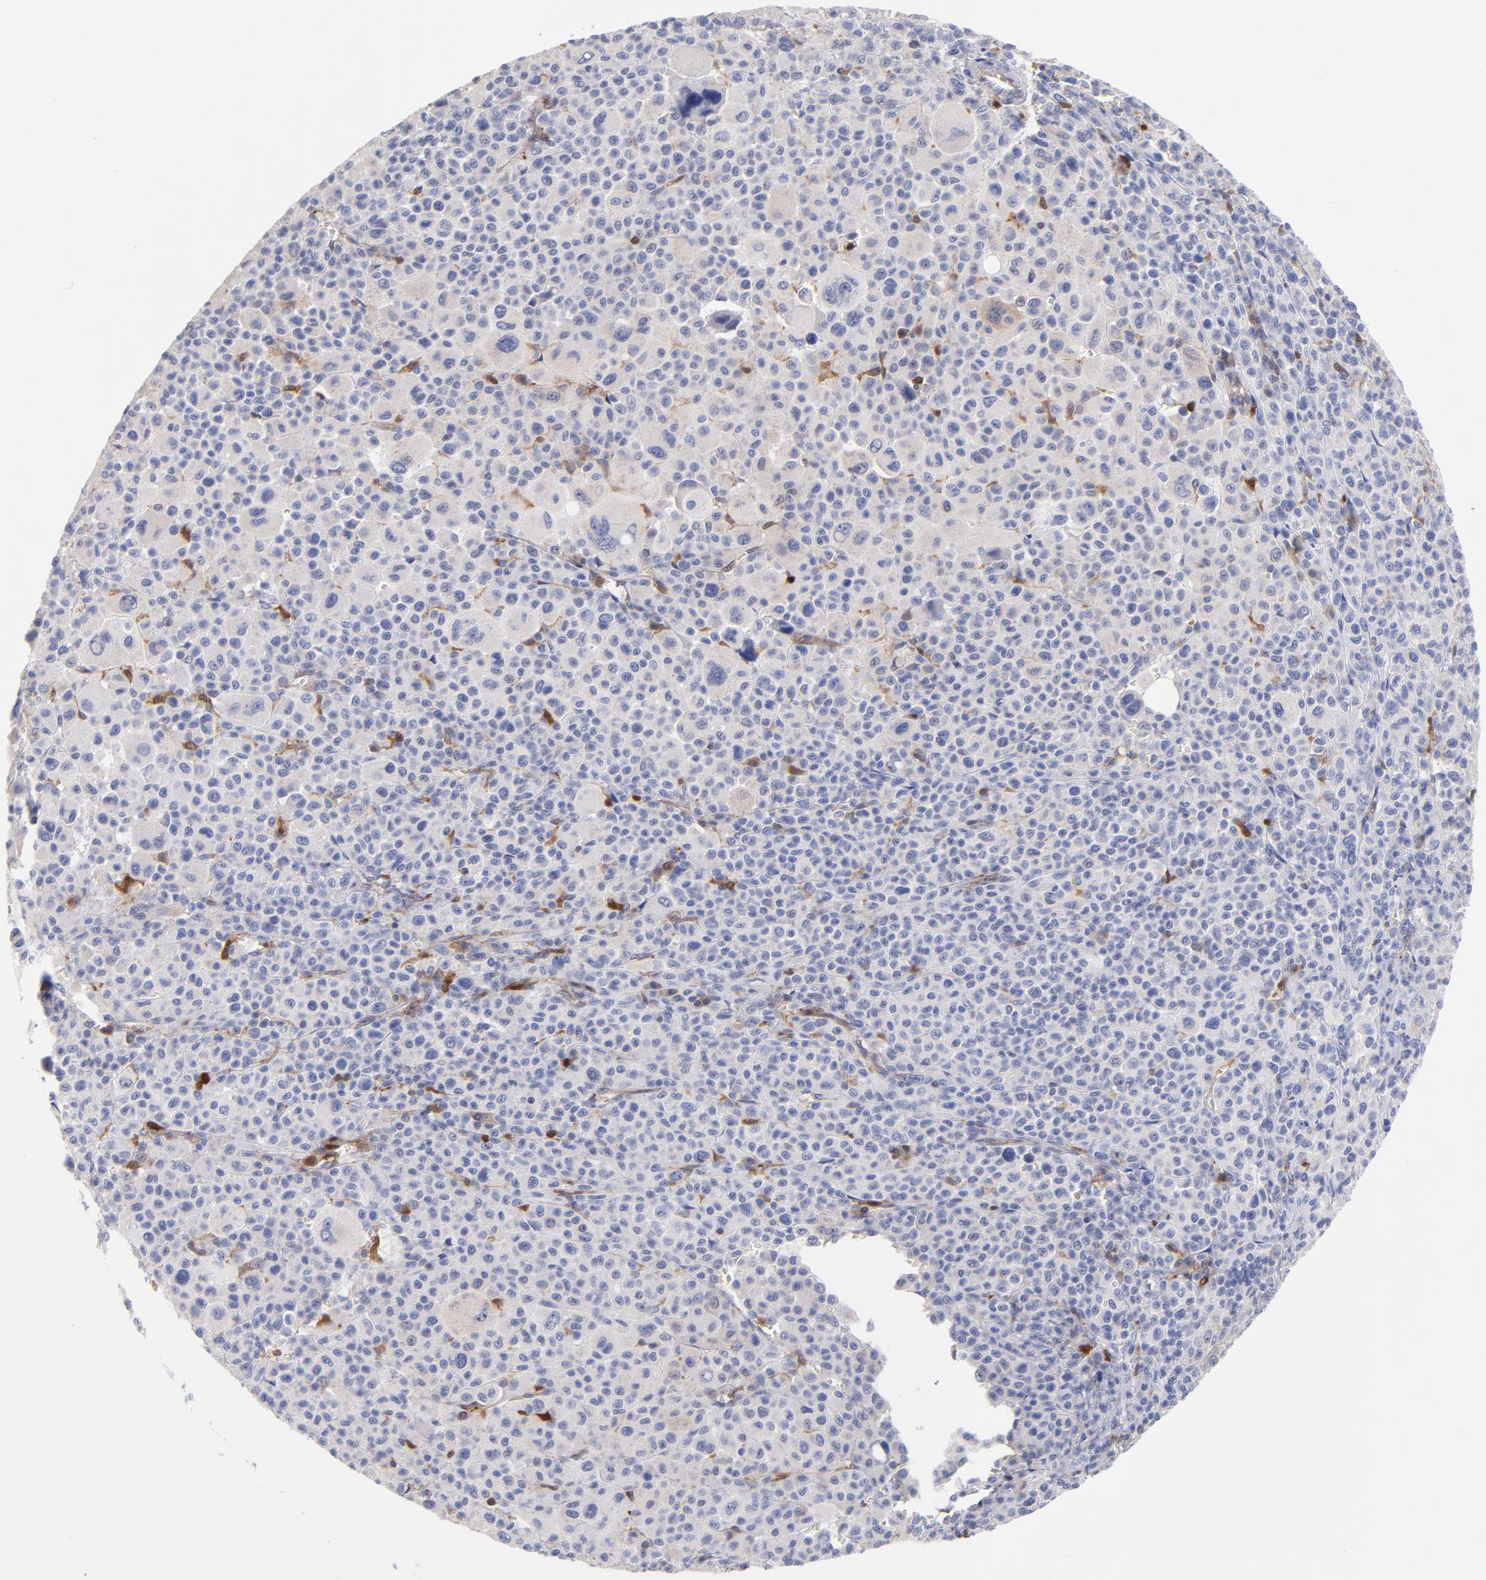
{"staining": {"intensity": "moderate", "quantity": "<25%", "location": "cytoplasmic/membranous"}, "tissue": "melanoma", "cell_type": "Tumor cells", "image_type": "cancer", "snomed": [{"axis": "morphology", "description": "Malignant melanoma, Metastatic site"}, {"axis": "topography", "description": "Skin"}], "caption": "Tumor cells exhibit low levels of moderate cytoplasmic/membranous staining in approximately <25% of cells in malignant melanoma (metastatic site).", "gene": "BID", "patient": {"sex": "female", "age": 74}}